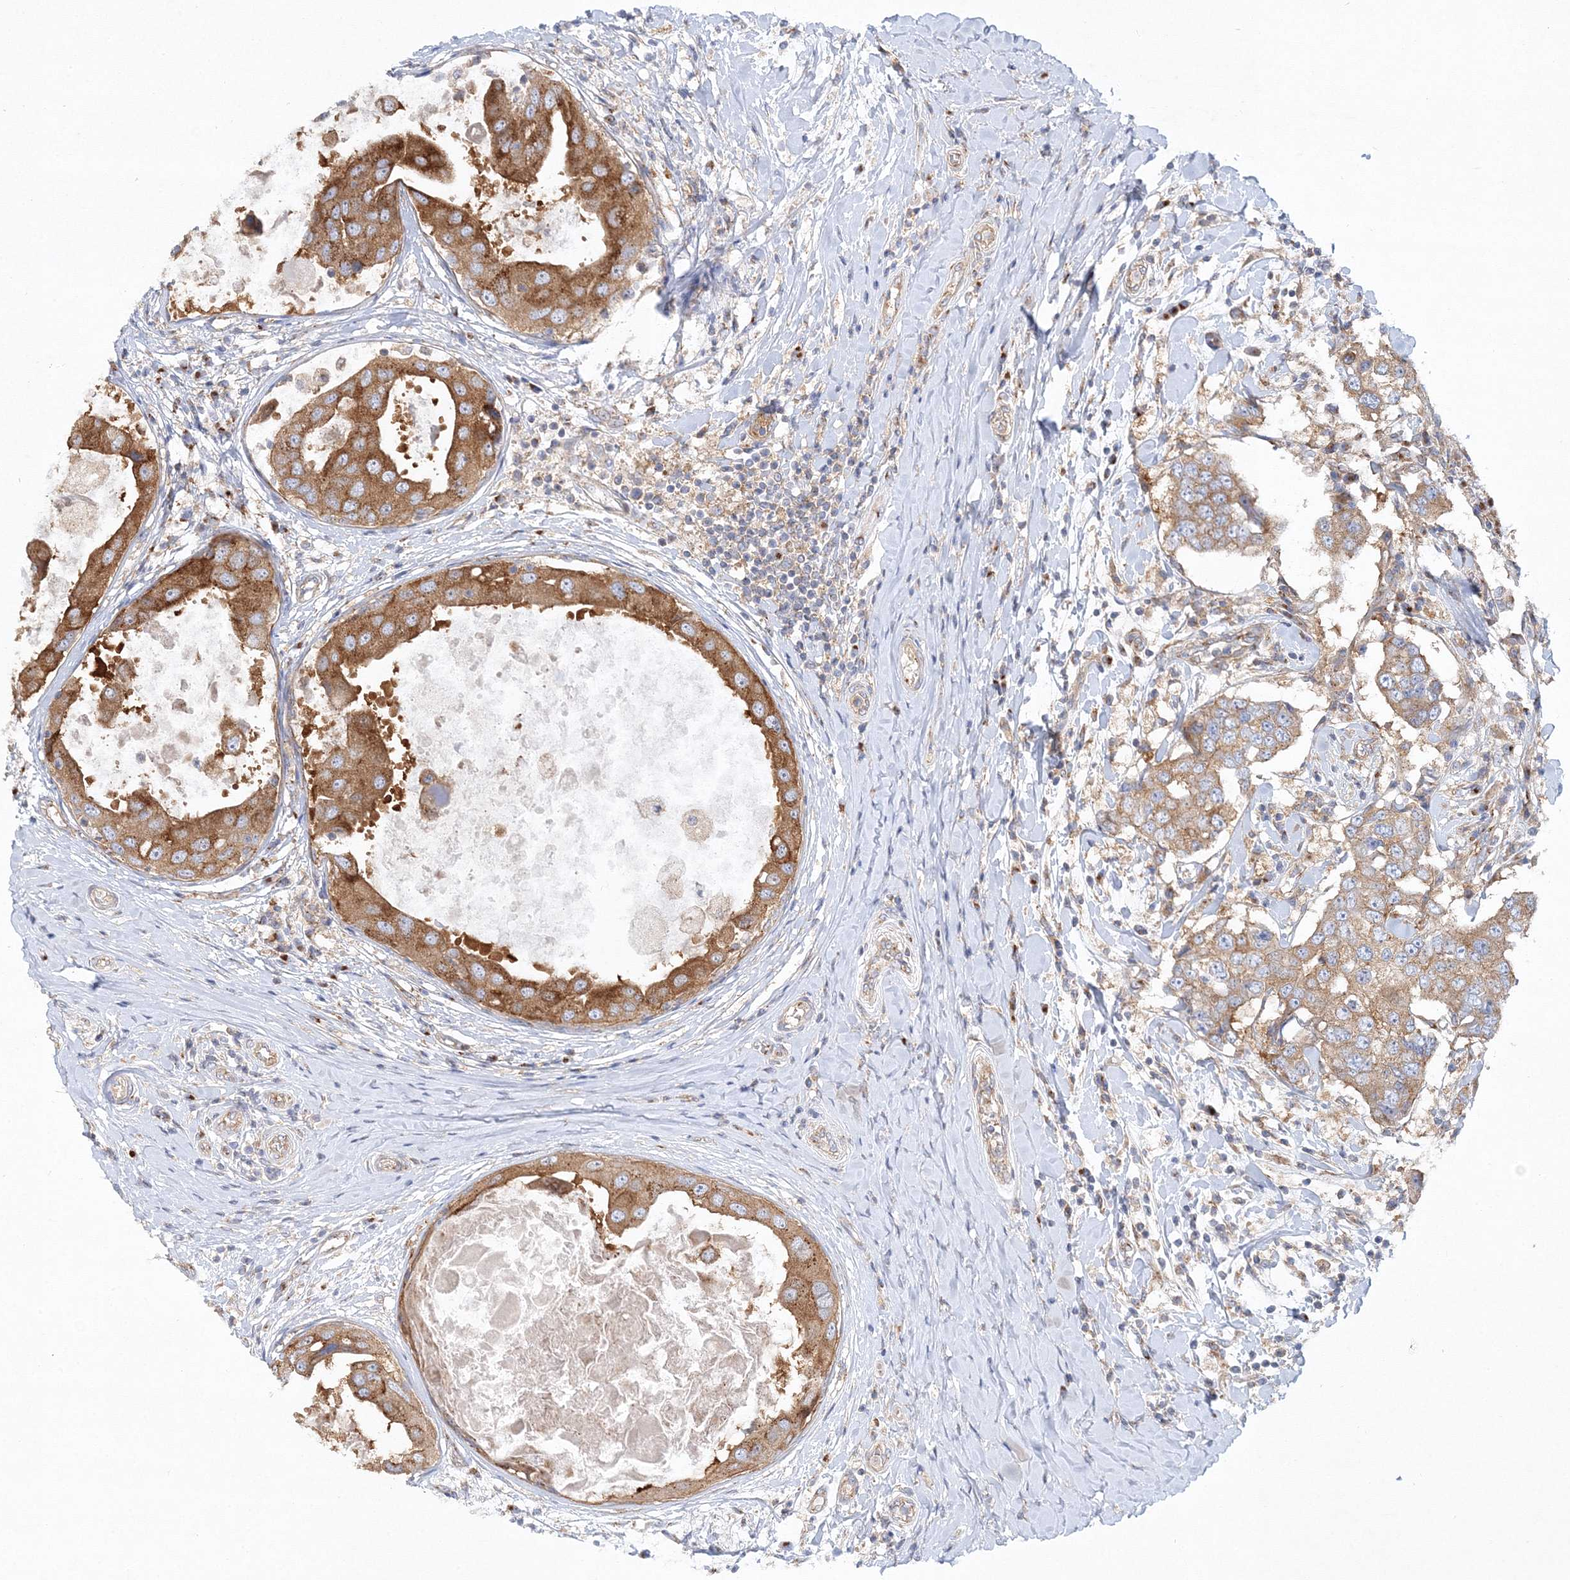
{"staining": {"intensity": "moderate", "quantity": ">75%", "location": "cytoplasmic/membranous"}, "tissue": "breast cancer", "cell_type": "Tumor cells", "image_type": "cancer", "snomed": [{"axis": "morphology", "description": "Duct carcinoma"}, {"axis": "topography", "description": "Breast"}], "caption": "Immunohistochemistry (DAB) staining of human breast cancer (invasive ductal carcinoma) exhibits moderate cytoplasmic/membranous protein positivity in about >75% of tumor cells.", "gene": "SEC23IP", "patient": {"sex": "female", "age": 27}}